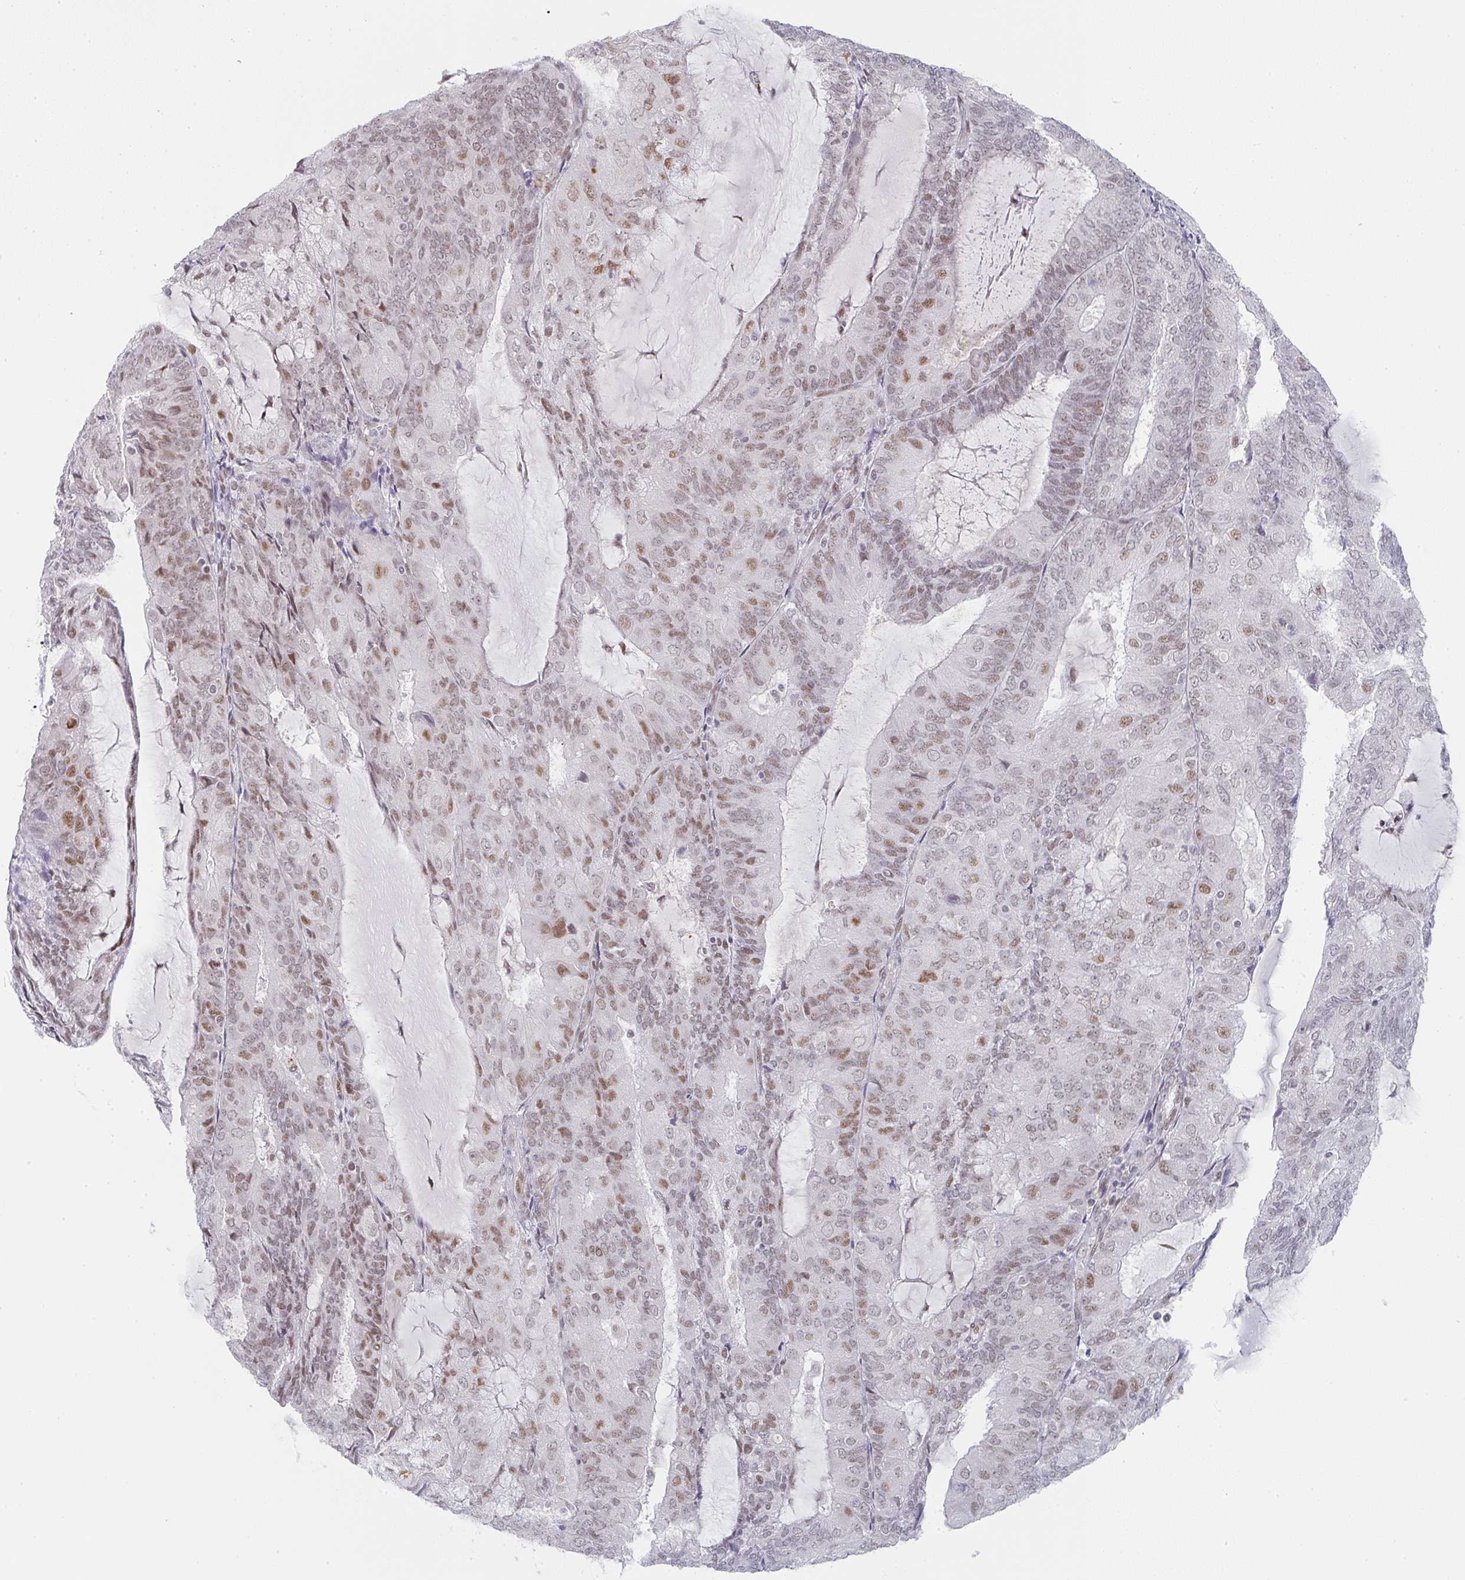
{"staining": {"intensity": "moderate", "quantity": "25%-75%", "location": "nuclear"}, "tissue": "endometrial cancer", "cell_type": "Tumor cells", "image_type": "cancer", "snomed": [{"axis": "morphology", "description": "Adenocarcinoma, NOS"}, {"axis": "topography", "description": "Endometrium"}], "caption": "IHC histopathology image of neoplastic tissue: human endometrial cancer (adenocarcinoma) stained using immunohistochemistry (IHC) demonstrates medium levels of moderate protein expression localized specifically in the nuclear of tumor cells, appearing as a nuclear brown color.", "gene": "LIN54", "patient": {"sex": "female", "age": 81}}